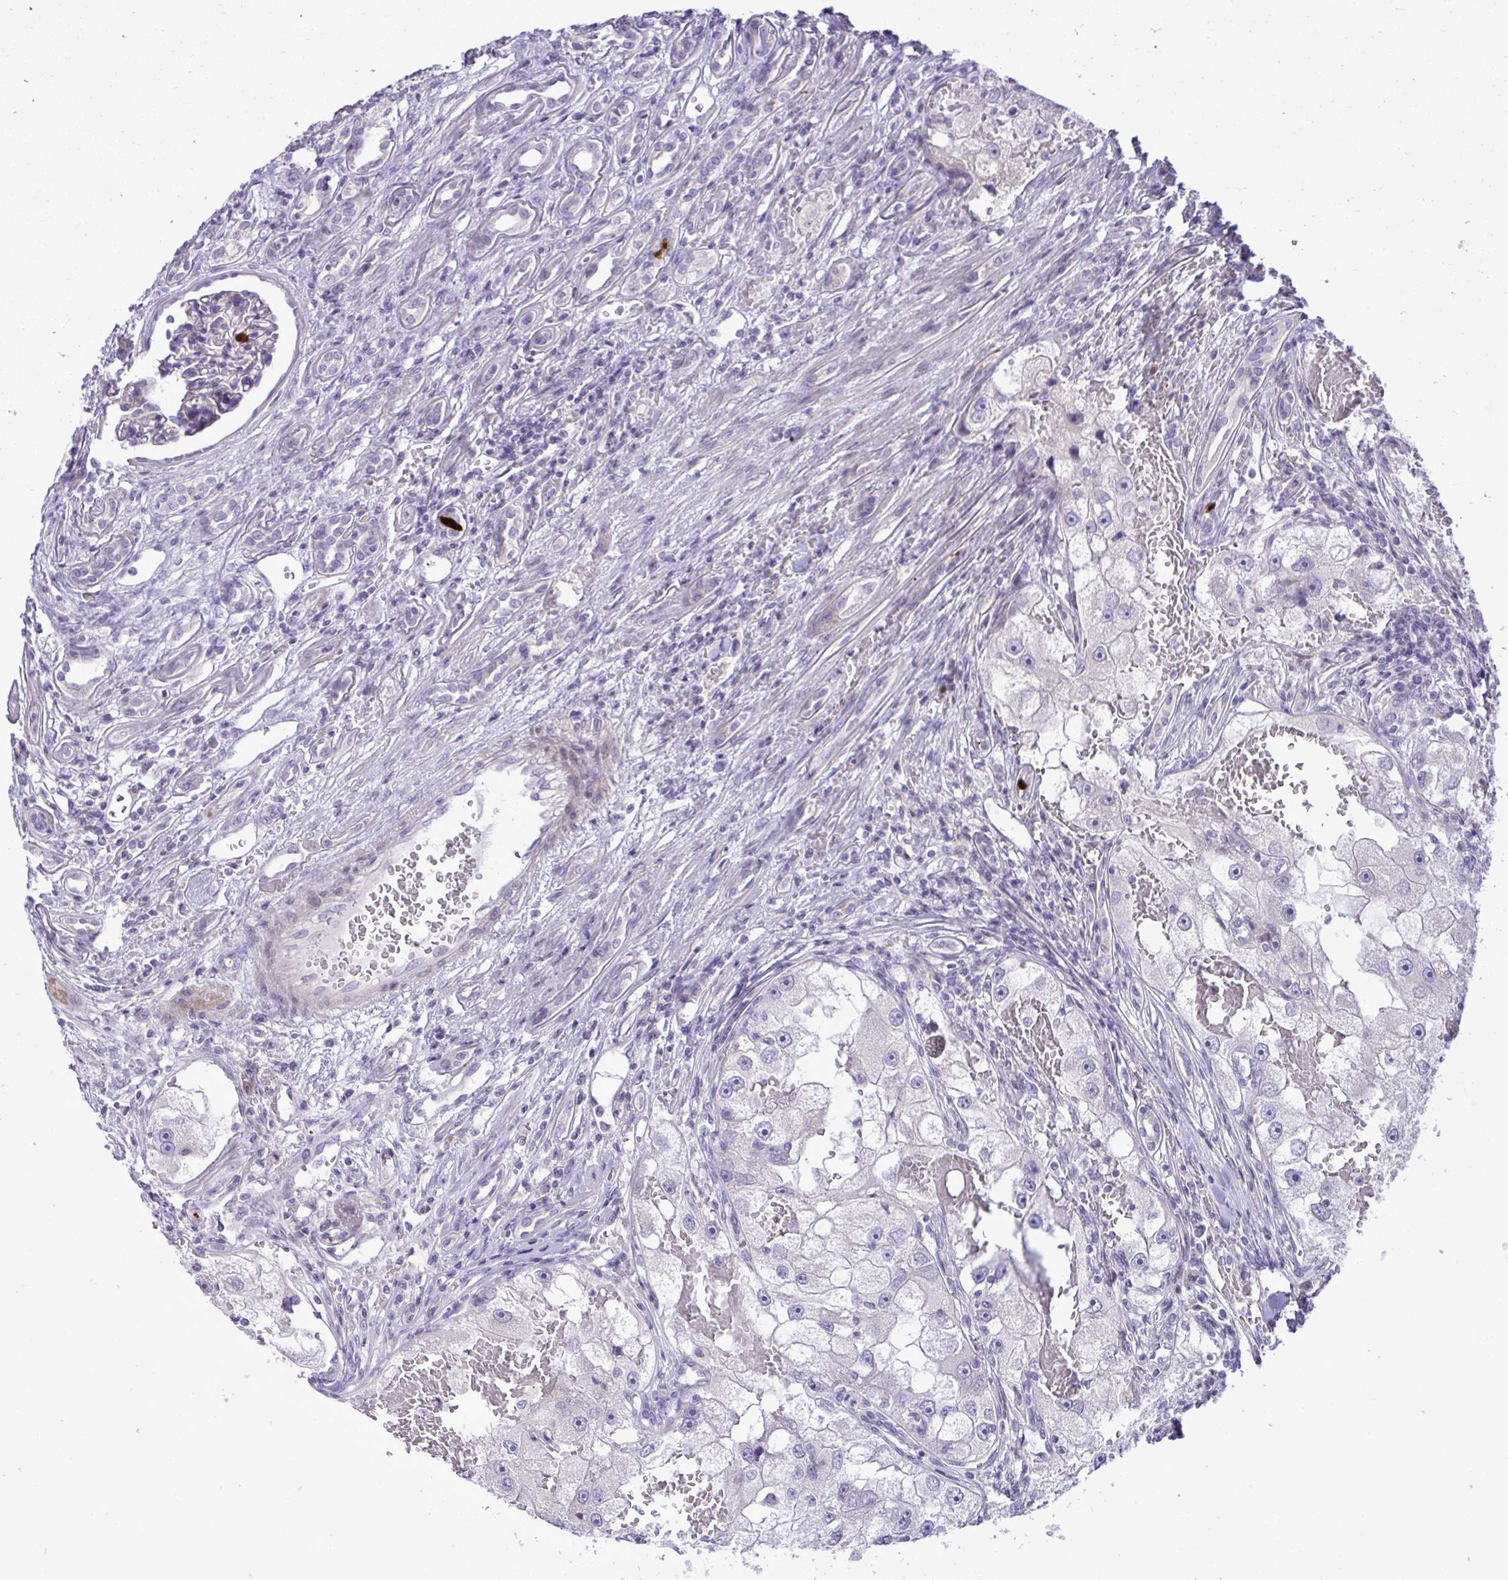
{"staining": {"intensity": "negative", "quantity": "none", "location": "none"}, "tissue": "renal cancer", "cell_type": "Tumor cells", "image_type": "cancer", "snomed": [{"axis": "morphology", "description": "Adenocarcinoma, NOS"}, {"axis": "topography", "description": "Kidney"}], "caption": "DAB immunohistochemical staining of renal cancer displays no significant staining in tumor cells. (DAB immunohistochemistry visualized using brightfield microscopy, high magnification).", "gene": "SPAG1", "patient": {"sex": "male", "age": 63}}